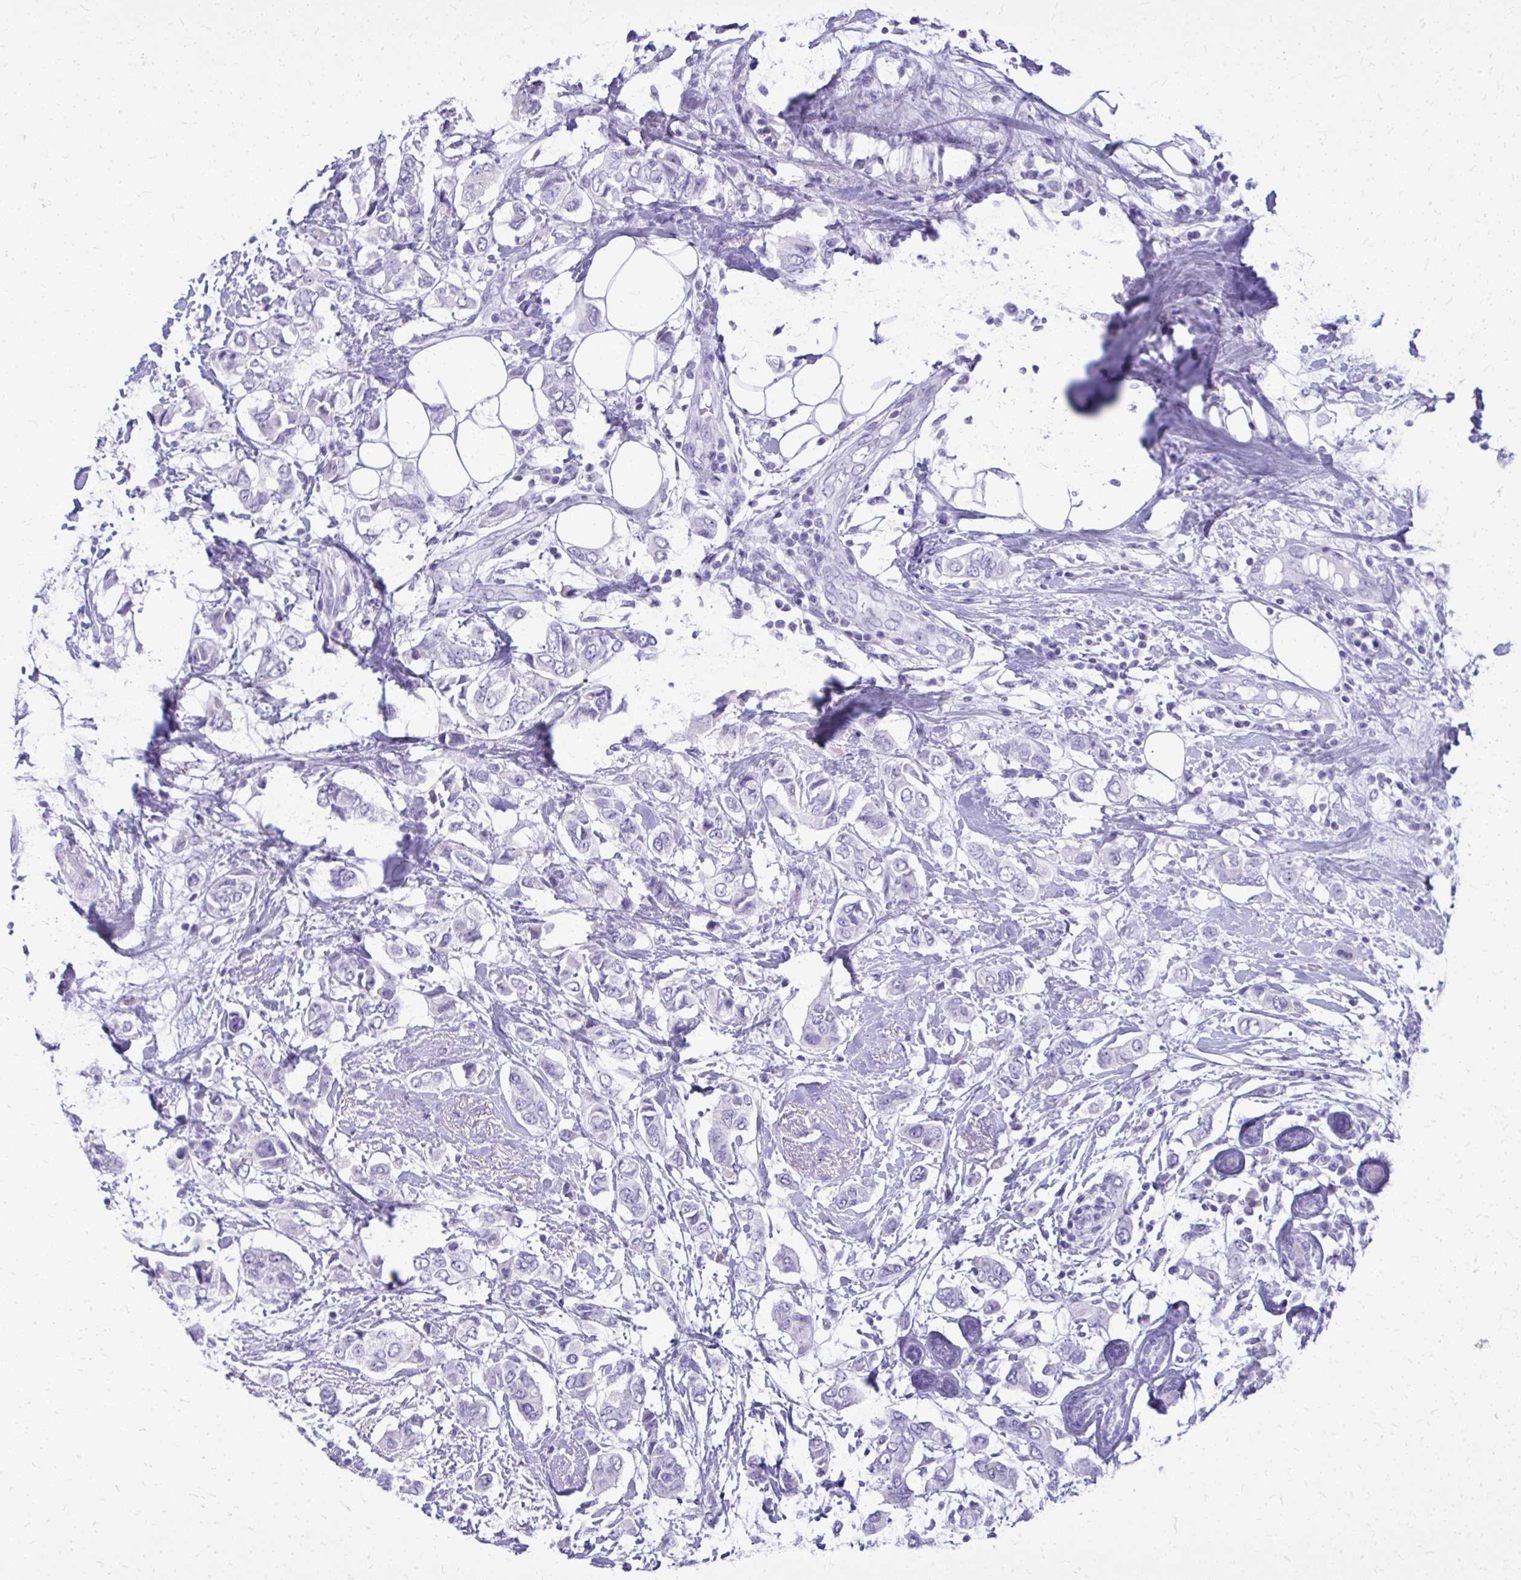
{"staining": {"intensity": "negative", "quantity": "none", "location": "none"}, "tissue": "breast cancer", "cell_type": "Tumor cells", "image_type": "cancer", "snomed": [{"axis": "morphology", "description": "Lobular carcinoma"}, {"axis": "topography", "description": "Breast"}], "caption": "The histopathology image shows no significant staining in tumor cells of breast cancer.", "gene": "BCL6B", "patient": {"sex": "female", "age": 51}}